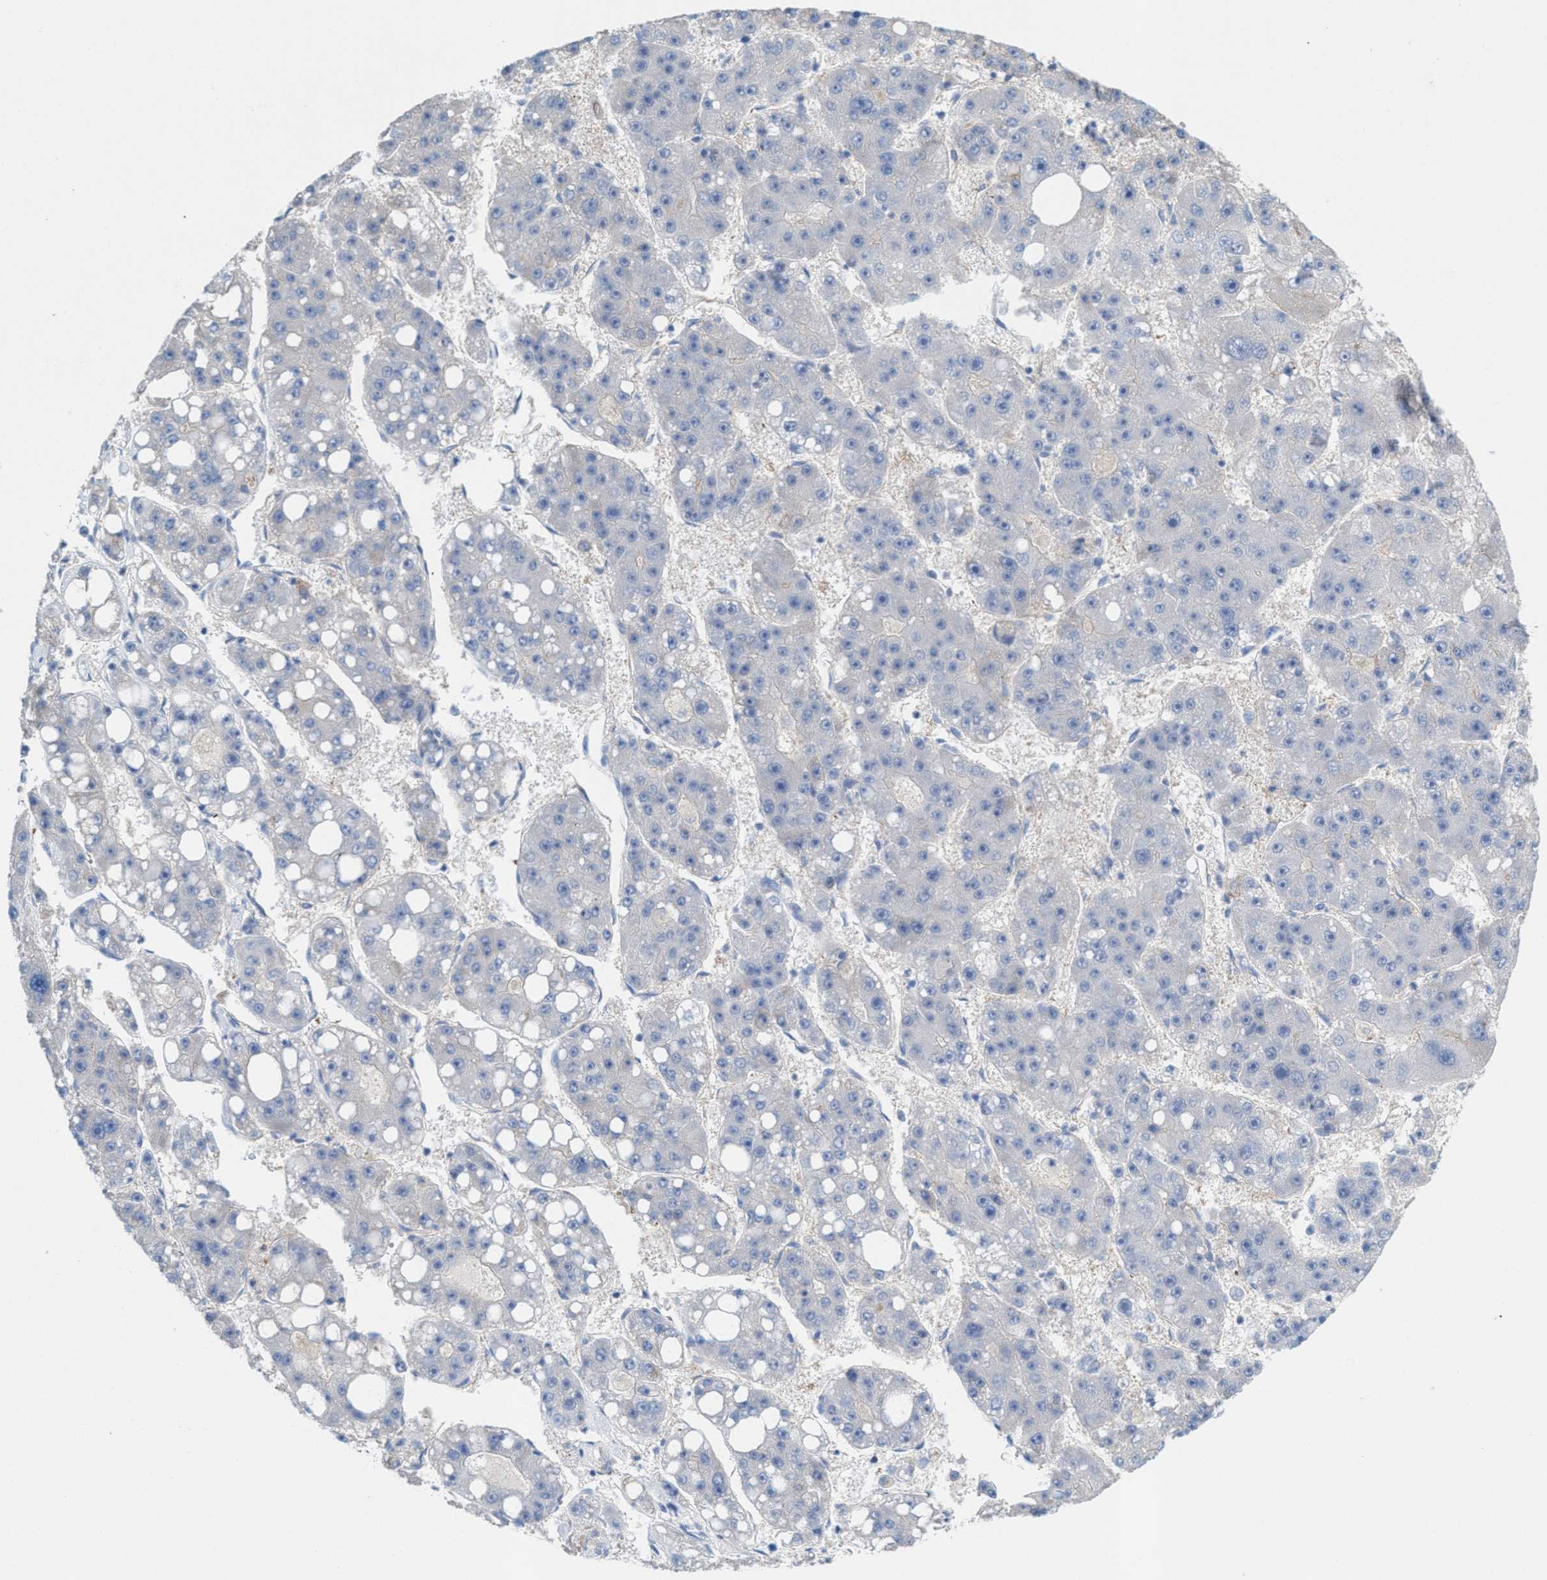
{"staining": {"intensity": "negative", "quantity": "none", "location": "none"}, "tissue": "liver cancer", "cell_type": "Tumor cells", "image_type": "cancer", "snomed": [{"axis": "morphology", "description": "Carcinoma, Hepatocellular, NOS"}, {"axis": "topography", "description": "Liver"}], "caption": "IHC micrograph of neoplastic tissue: liver cancer (hepatocellular carcinoma) stained with DAB shows no significant protein expression in tumor cells.", "gene": "NYAP1", "patient": {"sex": "female", "age": 61}}